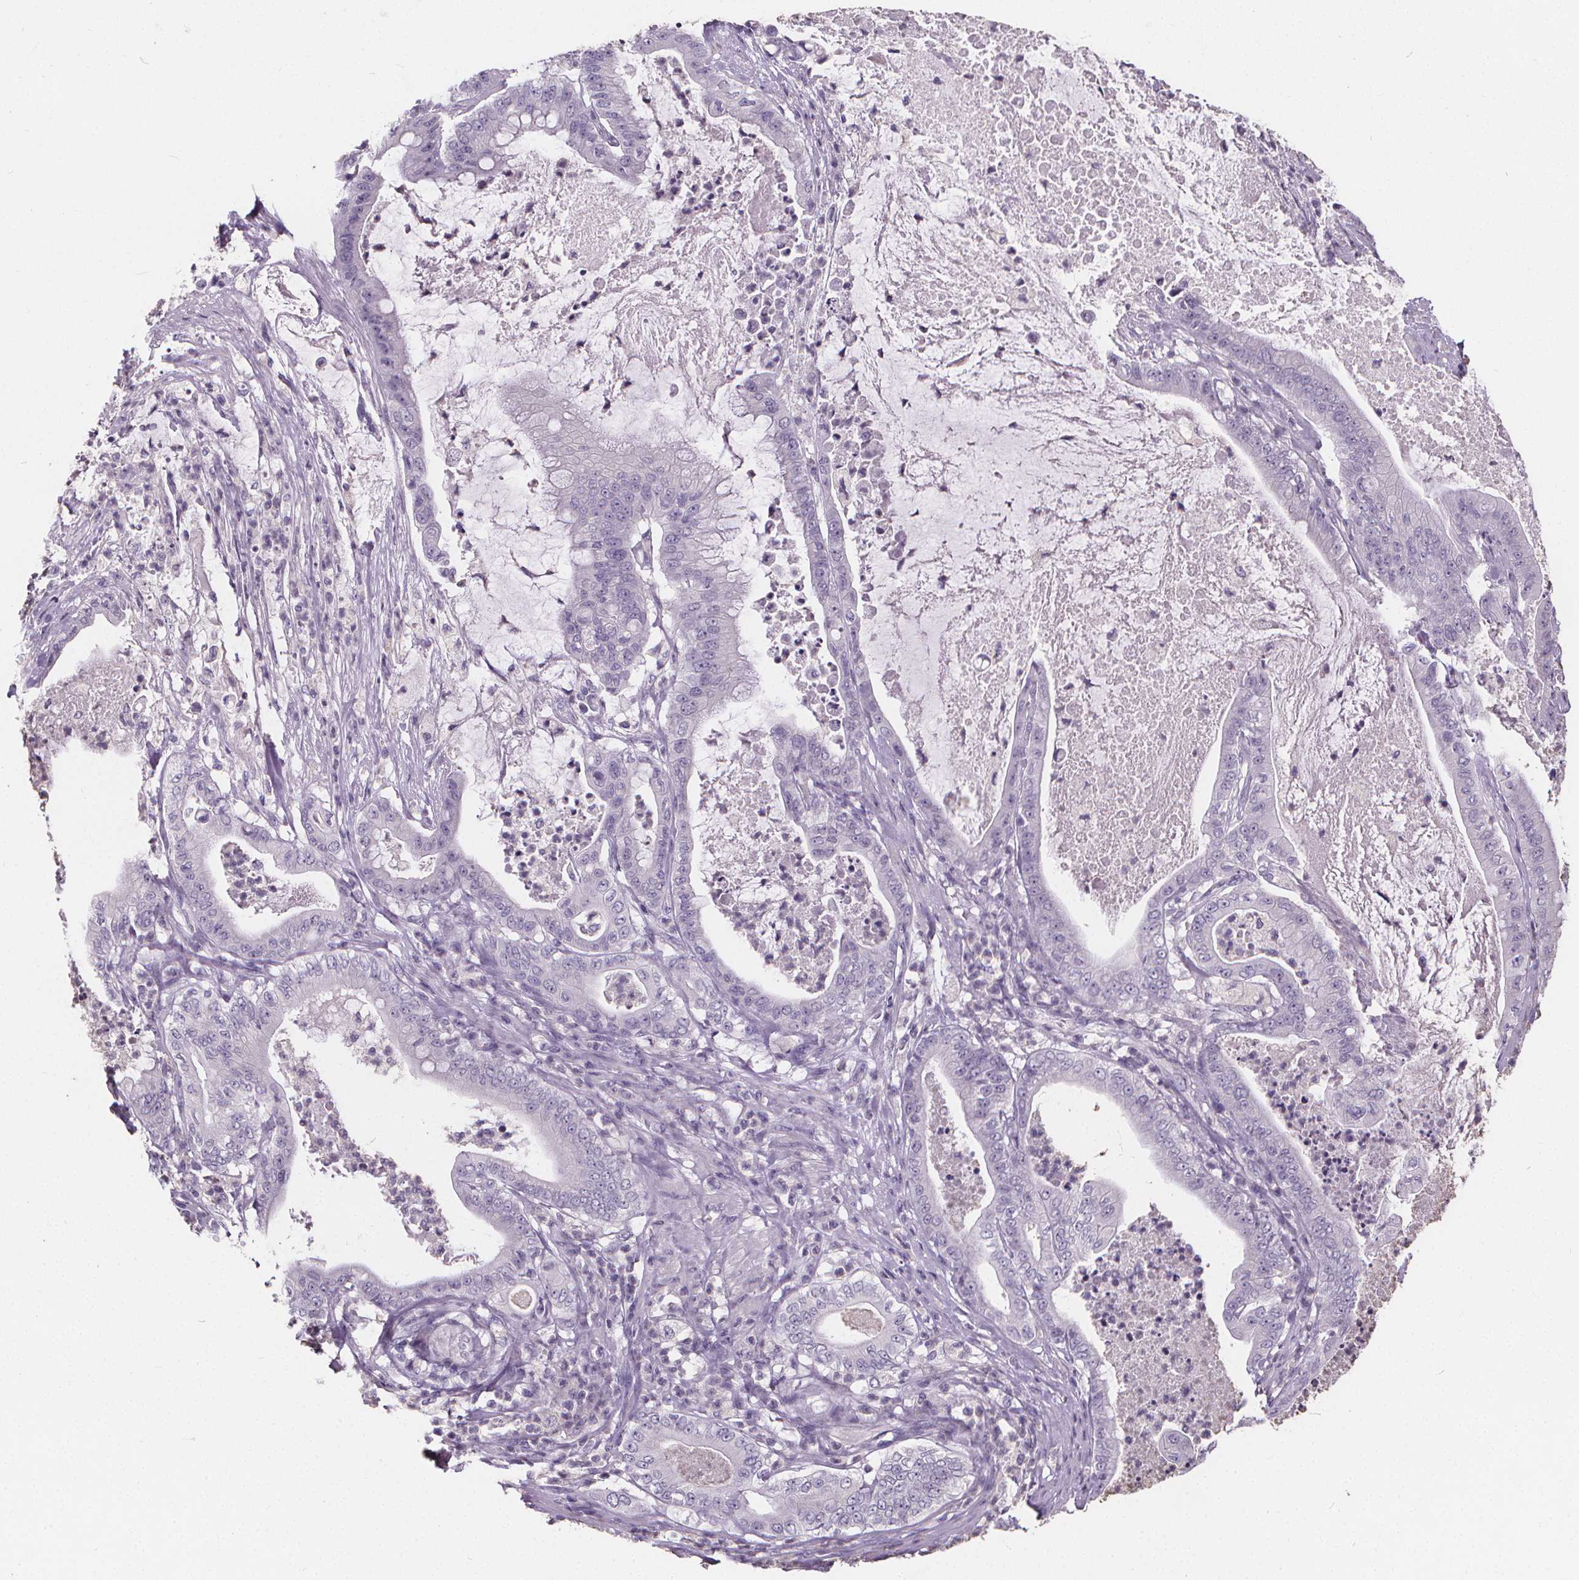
{"staining": {"intensity": "negative", "quantity": "none", "location": "none"}, "tissue": "pancreatic cancer", "cell_type": "Tumor cells", "image_type": "cancer", "snomed": [{"axis": "morphology", "description": "Adenocarcinoma, NOS"}, {"axis": "topography", "description": "Pancreas"}], "caption": "Tumor cells are negative for protein expression in human pancreatic cancer (adenocarcinoma).", "gene": "ATP6V1D", "patient": {"sex": "male", "age": 71}}